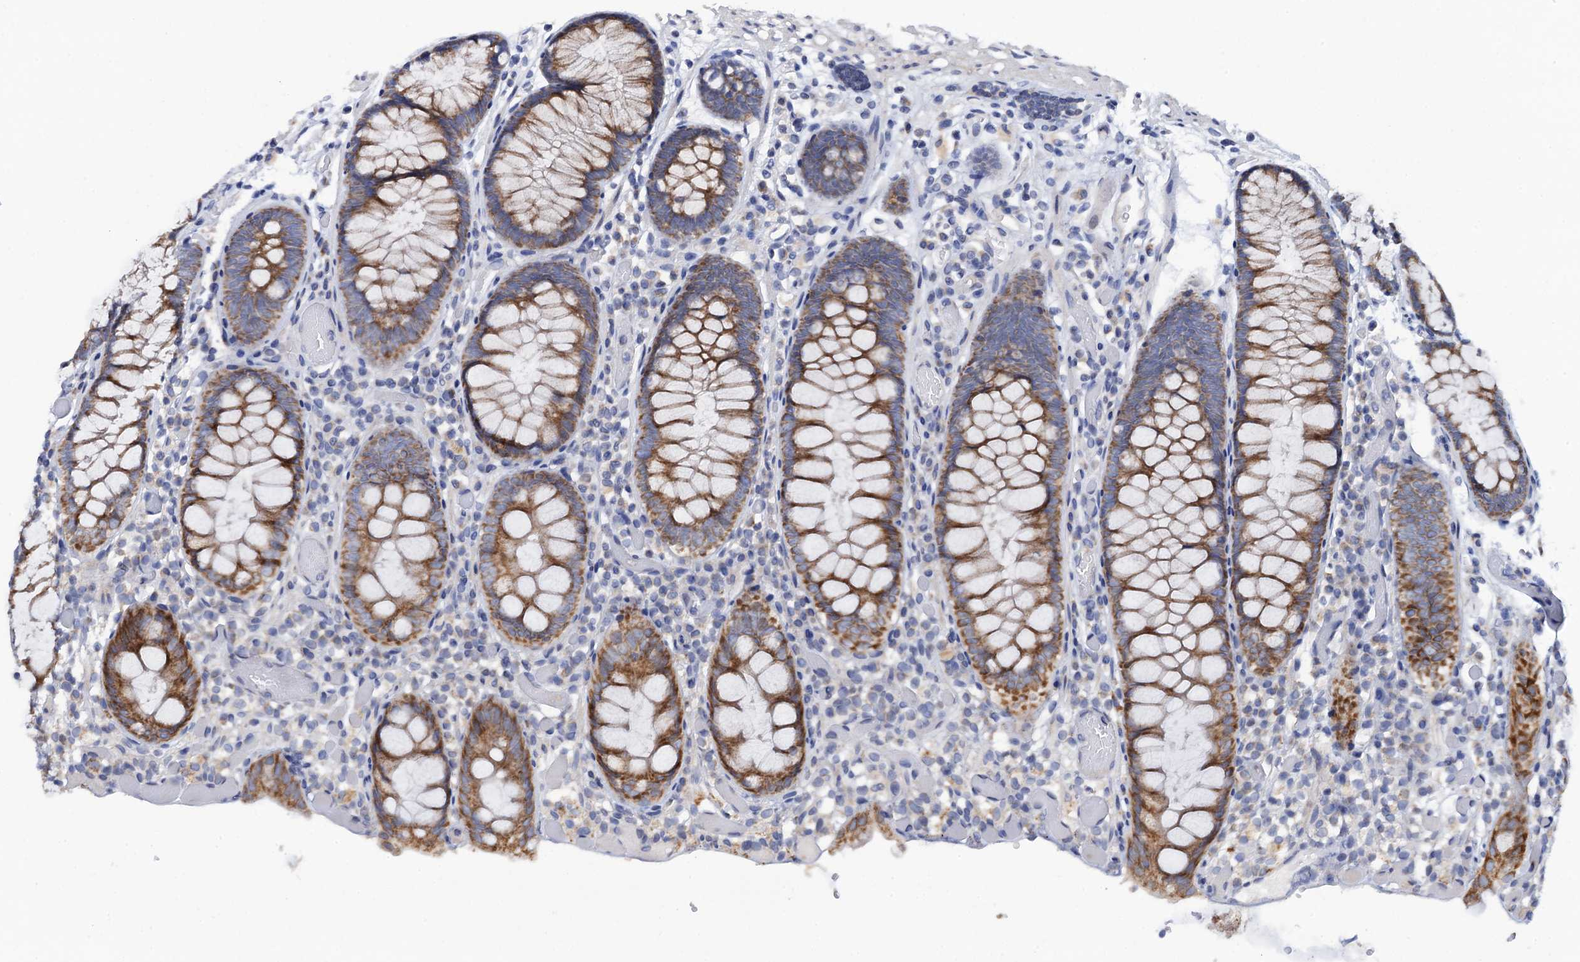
{"staining": {"intensity": "negative", "quantity": "none", "location": "none"}, "tissue": "colon", "cell_type": "Endothelial cells", "image_type": "normal", "snomed": [{"axis": "morphology", "description": "Normal tissue, NOS"}, {"axis": "topography", "description": "Colon"}], "caption": "A high-resolution micrograph shows immunohistochemistry staining of benign colon, which displays no significant positivity in endothelial cells.", "gene": "MRPL48", "patient": {"sex": "male", "age": 14}}